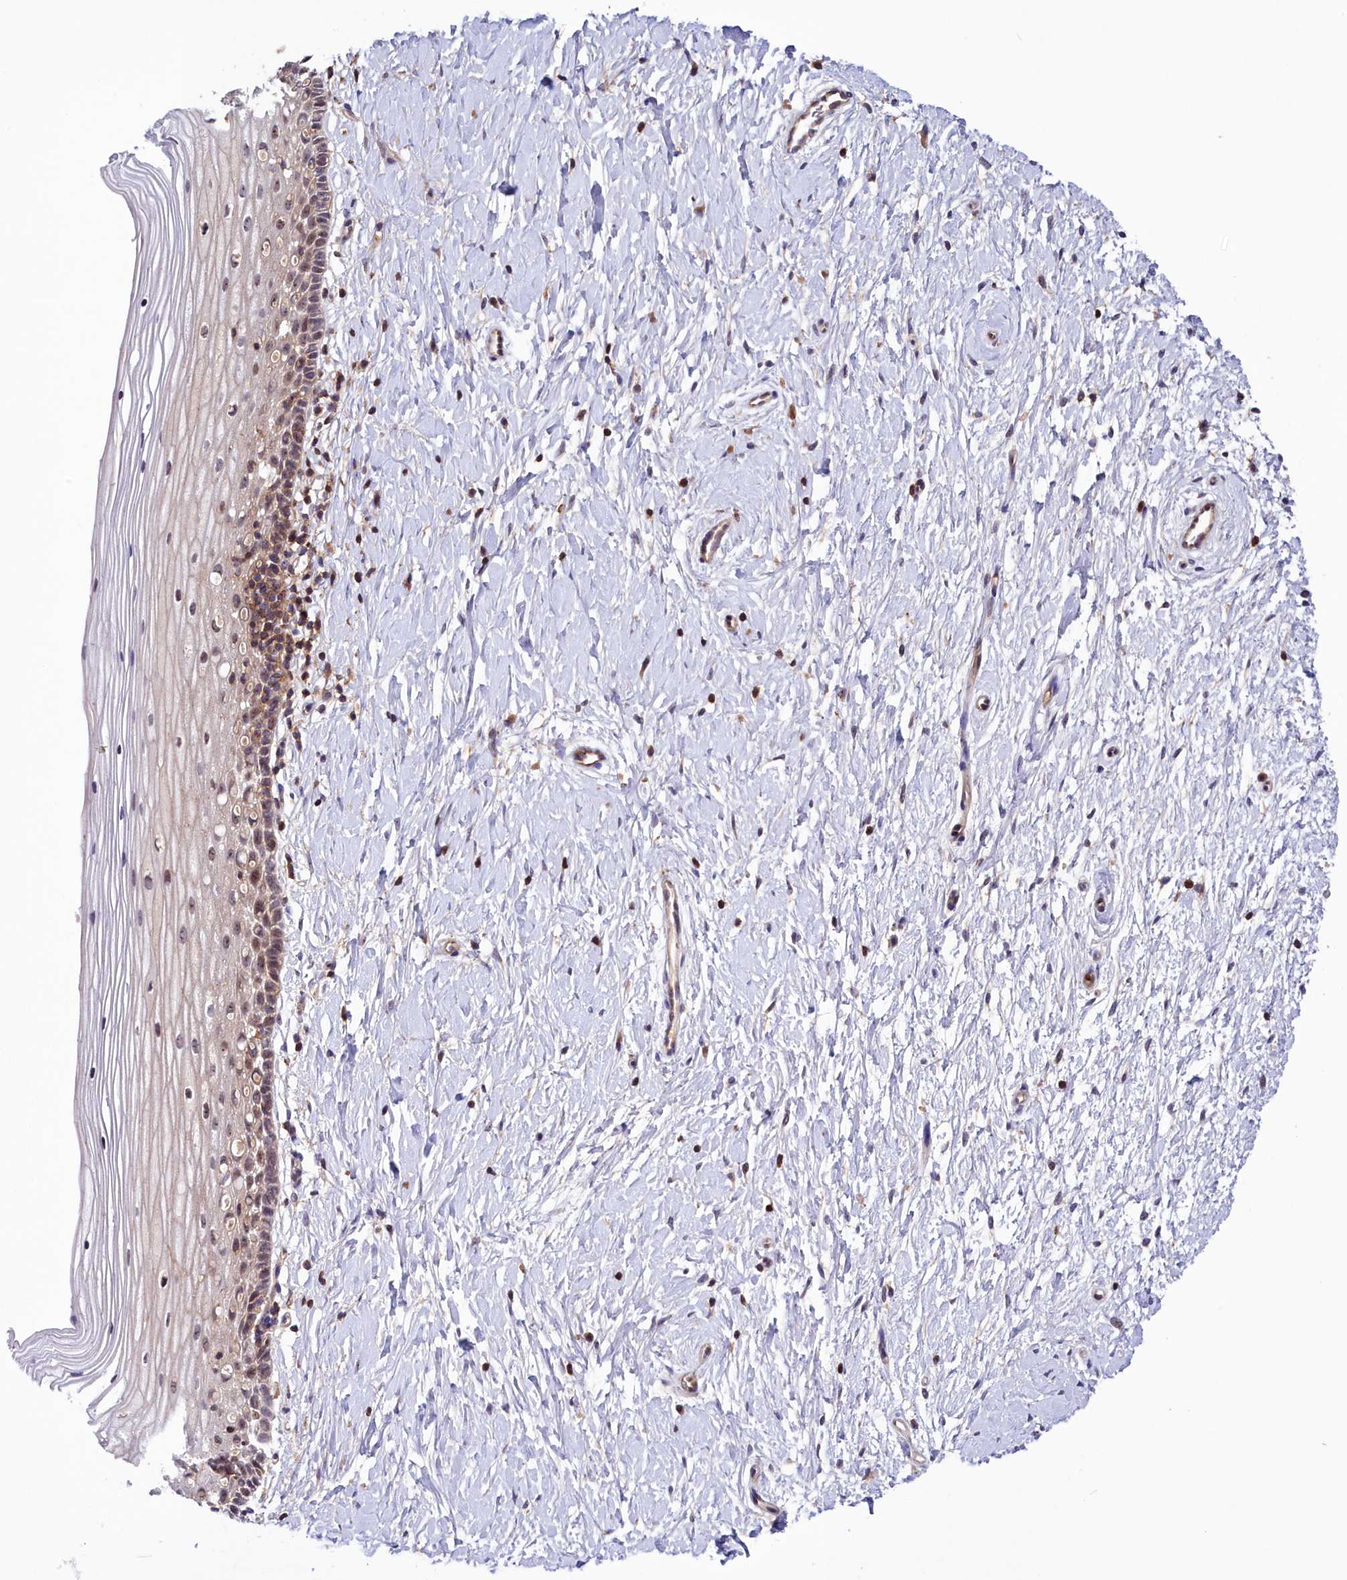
{"staining": {"intensity": "moderate", "quantity": "<25%", "location": "nuclear"}, "tissue": "cervix", "cell_type": "Squamous epithelial cells", "image_type": "normal", "snomed": [{"axis": "morphology", "description": "Normal tissue, NOS"}, {"axis": "topography", "description": "Cervix"}], "caption": "Immunohistochemical staining of benign cervix shows moderate nuclear protein staining in about <25% of squamous epithelial cells. (Brightfield microscopy of DAB IHC at high magnification).", "gene": "NEURL4", "patient": {"sex": "female", "age": 39}}